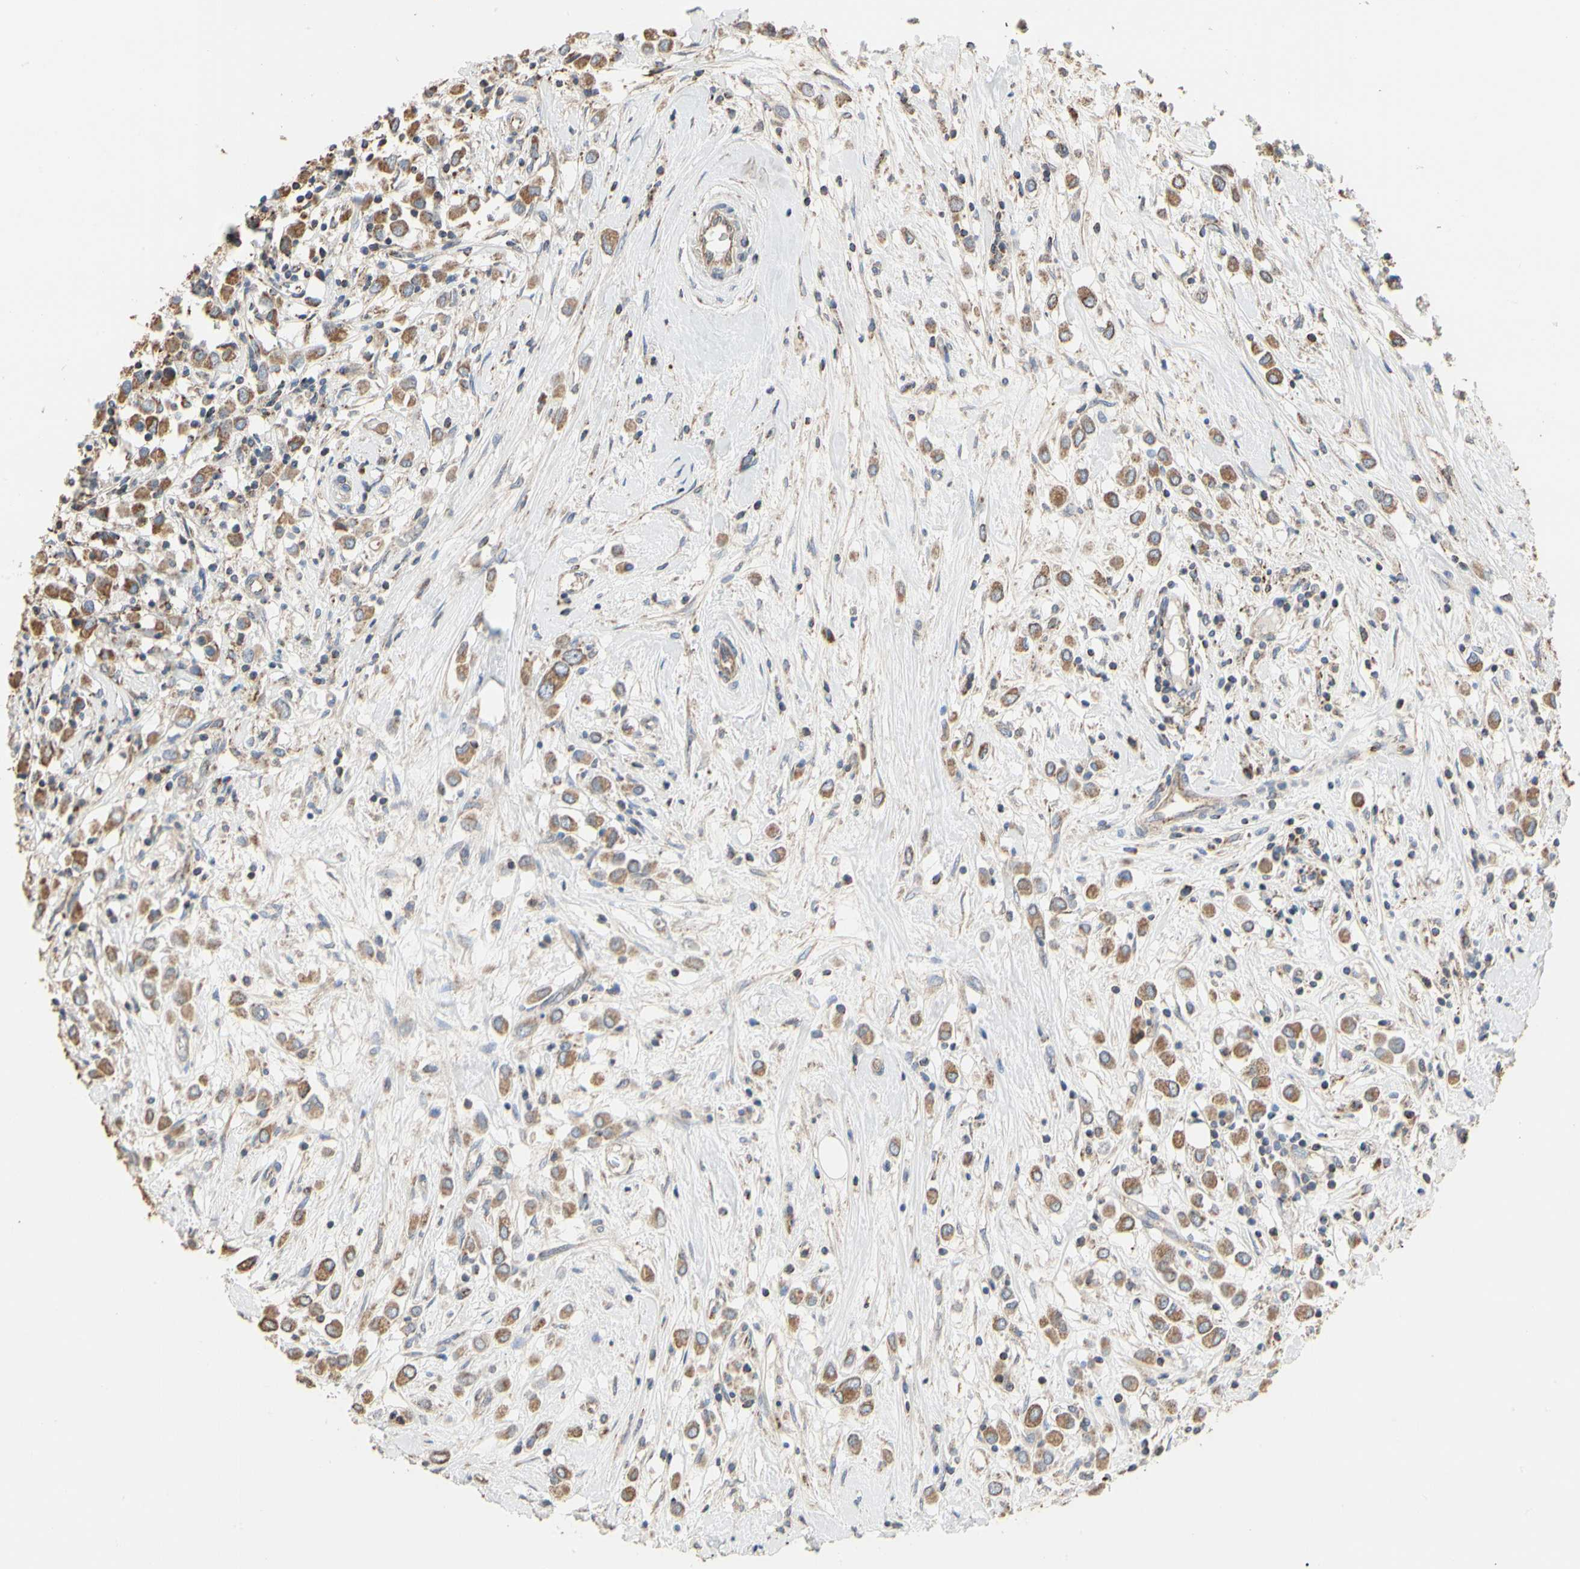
{"staining": {"intensity": "weak", "quantity": "25%-75%", "location": "cytoplasmic/membranous"}, "tissue": "breast cancer", "cell_type": "Tumor cells", "image_type": "cancer", "snomed": [{"axis": "morphology", "description": "Duct carcinoma"}, {"axis": "topography", "description": "Breast"}], "caption": "About 25%-75% of tumor cells in human breast cancer show weak cytoplasmic/membranous protein expression as visualized by brown immunohistochemical staining.", "gene": "TUBA1A", "patient": {"sex": "female", "age": 61}}